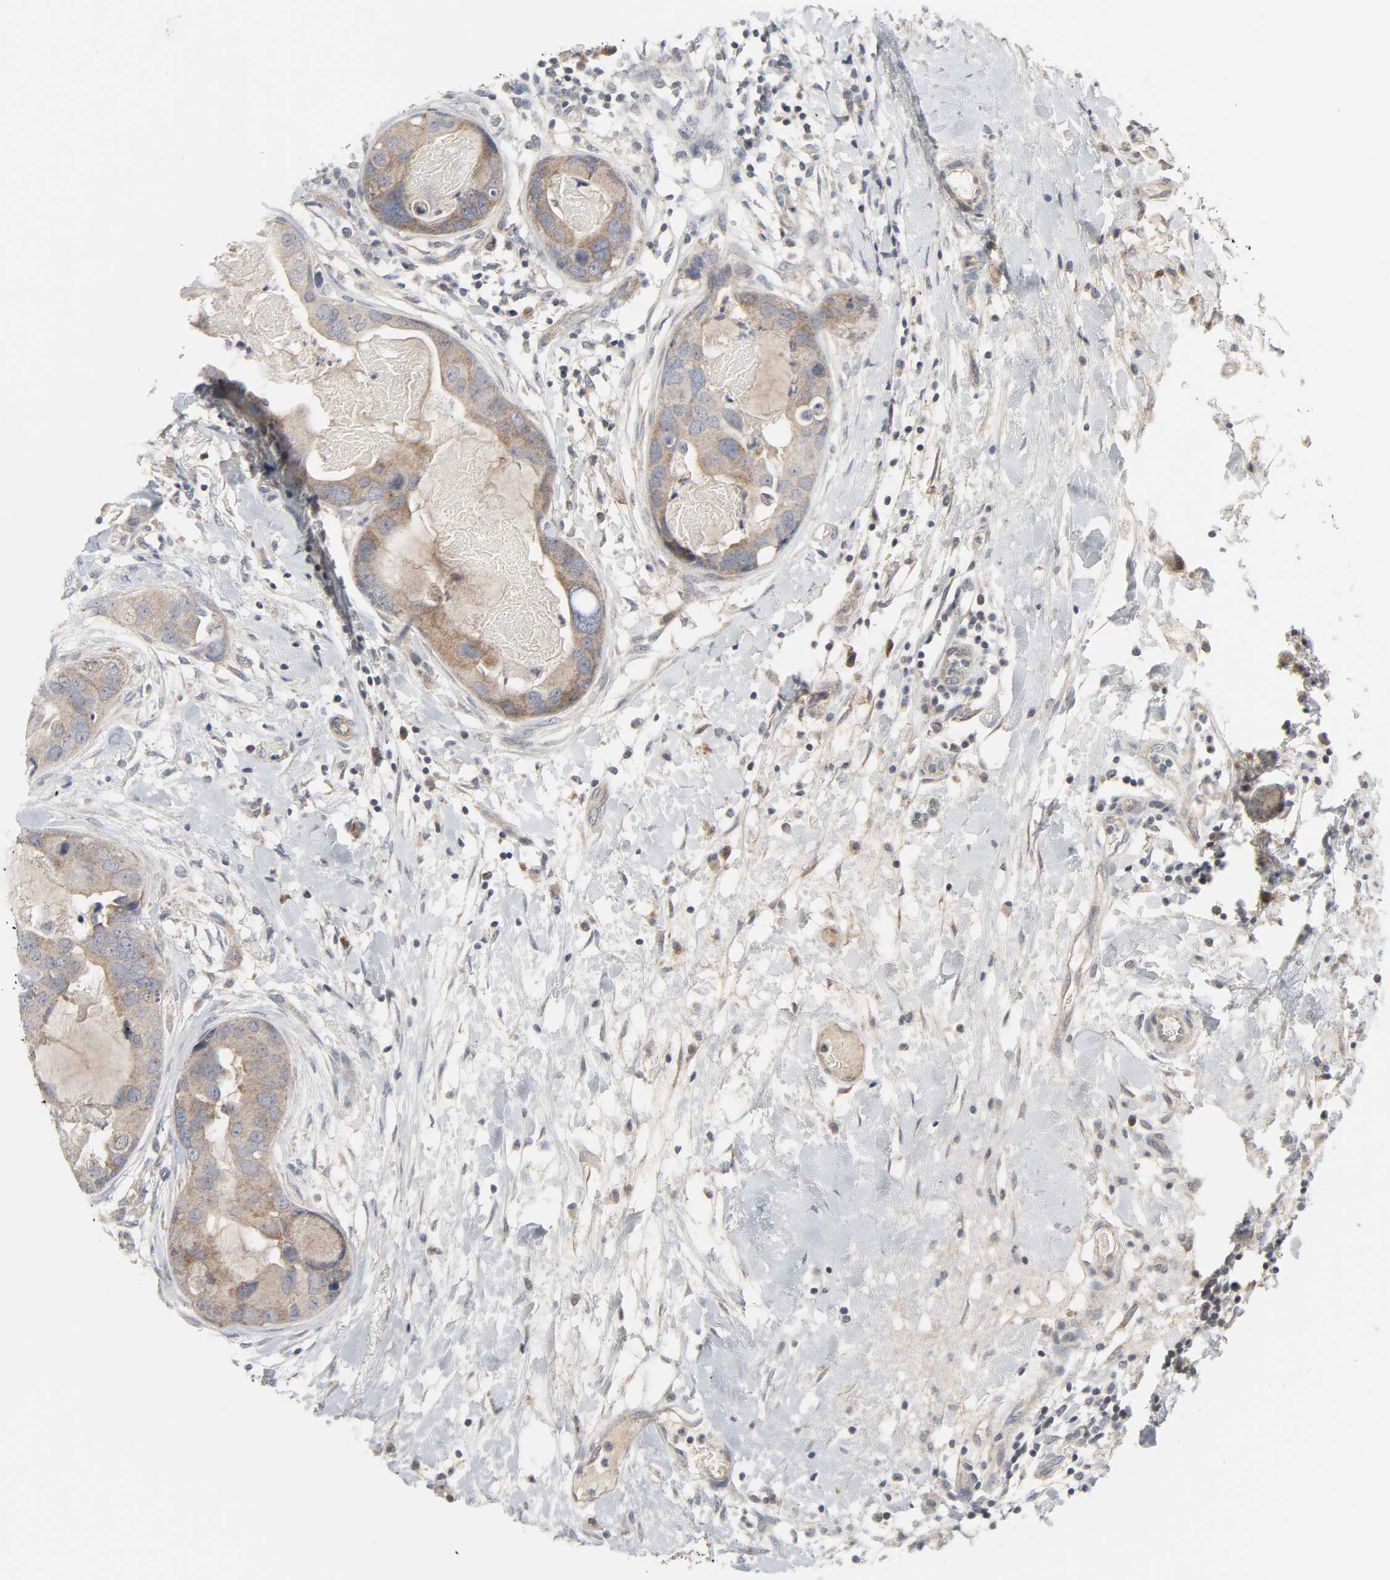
{"staining": {"intensity": "moderate", "quantity": ">75%", "location": "cytoplasmic/membranous"}, "tissue": "breast cancer", "cell_type": "Tumor cells", "image_type": "cancer", "snomed": [{"axis": "morphology", "description": "Duct carcinoma"}, {"axis": "topography", "description": "Breast"}], "caption": "This image reveals immunohistochemistry (IHC) staining of human breast infiltrating ductal carcinoma, with medium moderate cytoplasmic/membranous positivity in approximately >75% of tumor cells.", "gene": "CLIP1", "patient": {"sex": "female", "age": 40}}